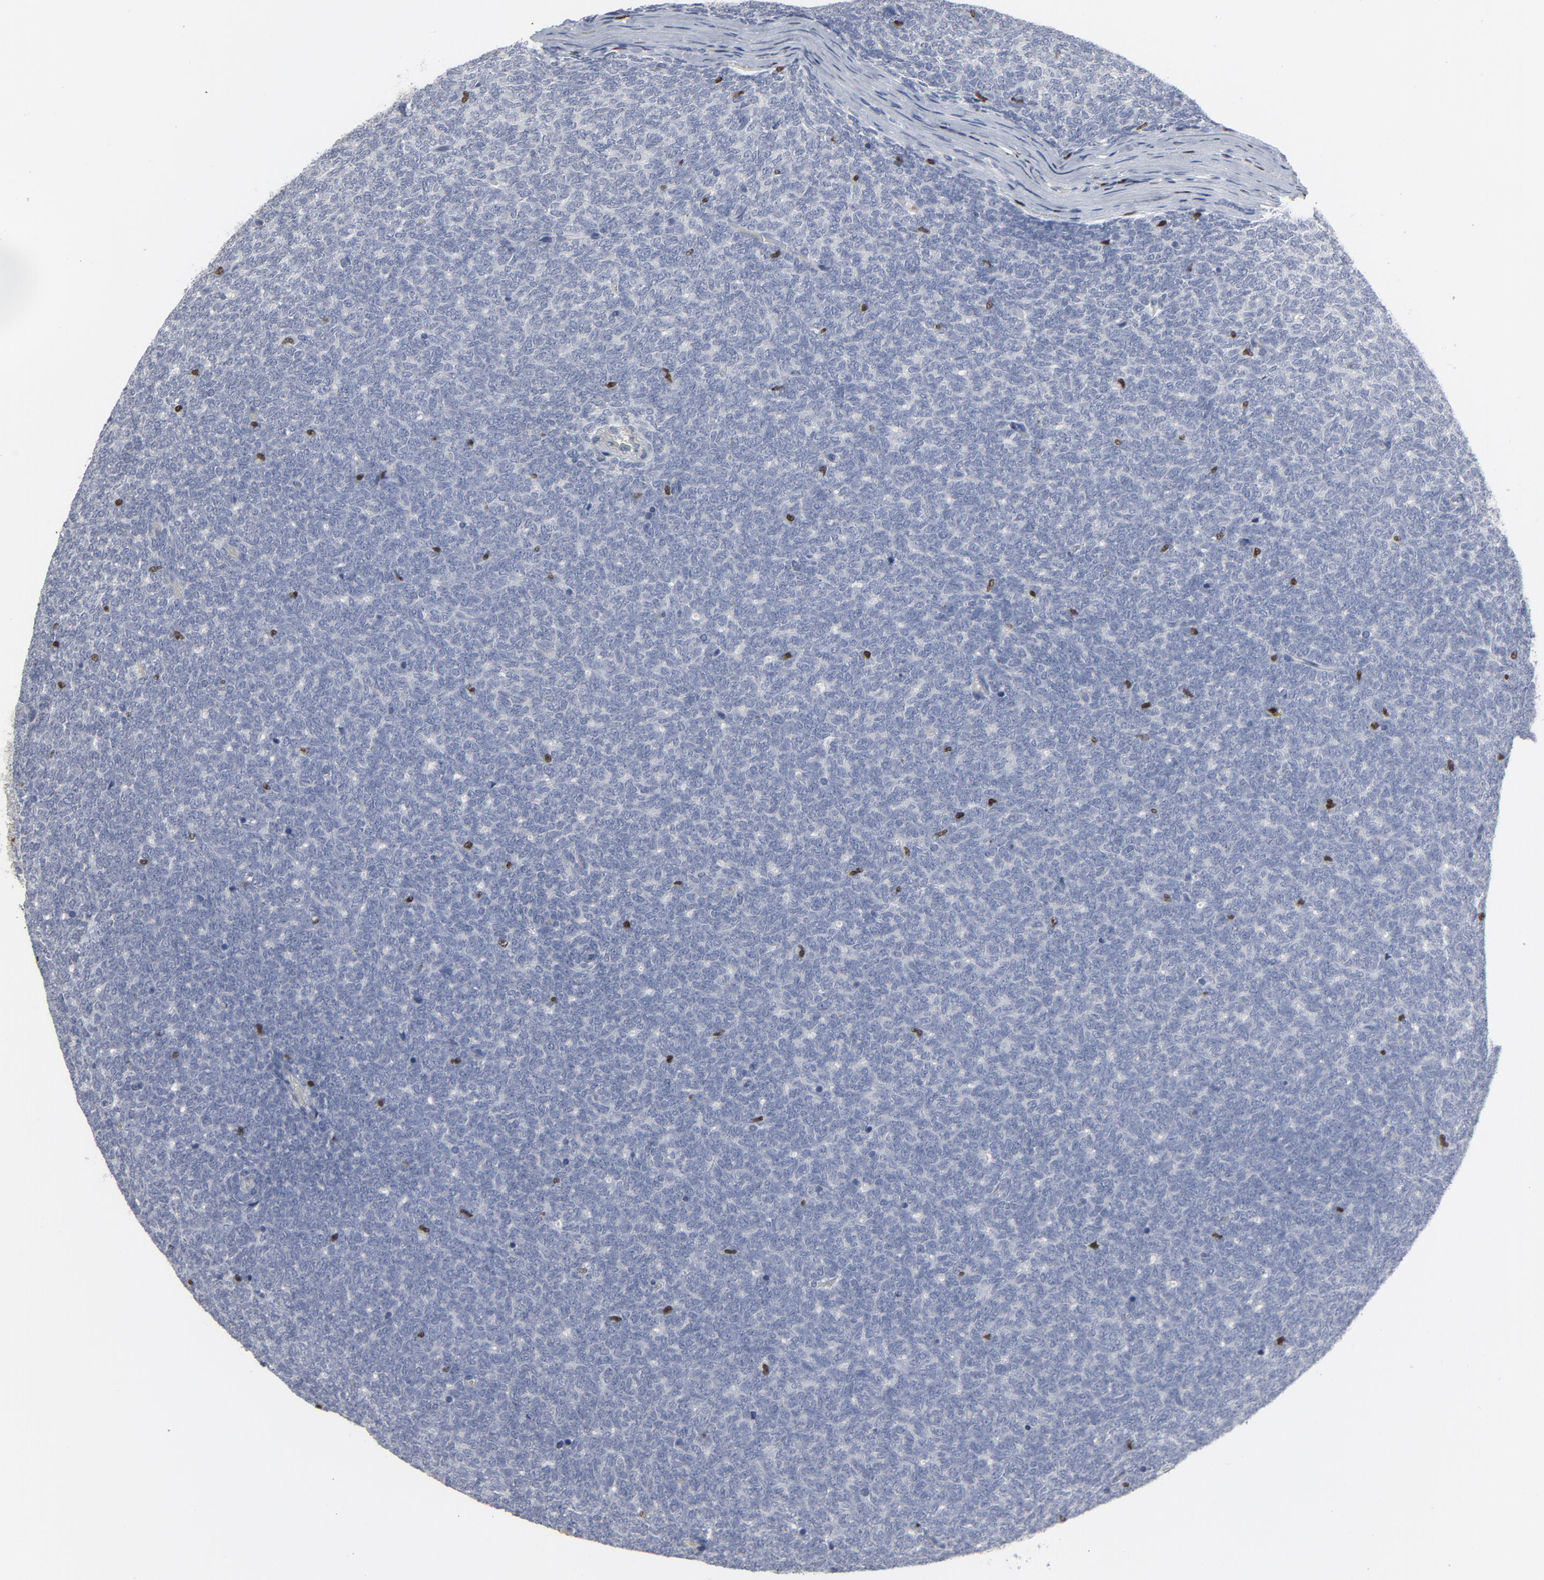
{"staining": {"intensity": "negative", "quantity": "none", "location": "none"}, "tissue": "renal cancer", "cell_type": "Tumor cells", "image_type": "cancer", "snomed": [{"axis": "morphology", "description": "Neoplasm, malignant, NOS"}, {"axis": "topography", "description": "Kidney"}], "caption": "An immunohistochemistry (IHC) image of renal neoplasm (malignant) is shown. There is no staining in tumor cells of renal neoplasm (malignant).", "gene": "SPI1", "patient": {"sex": "male", "age": 28}}